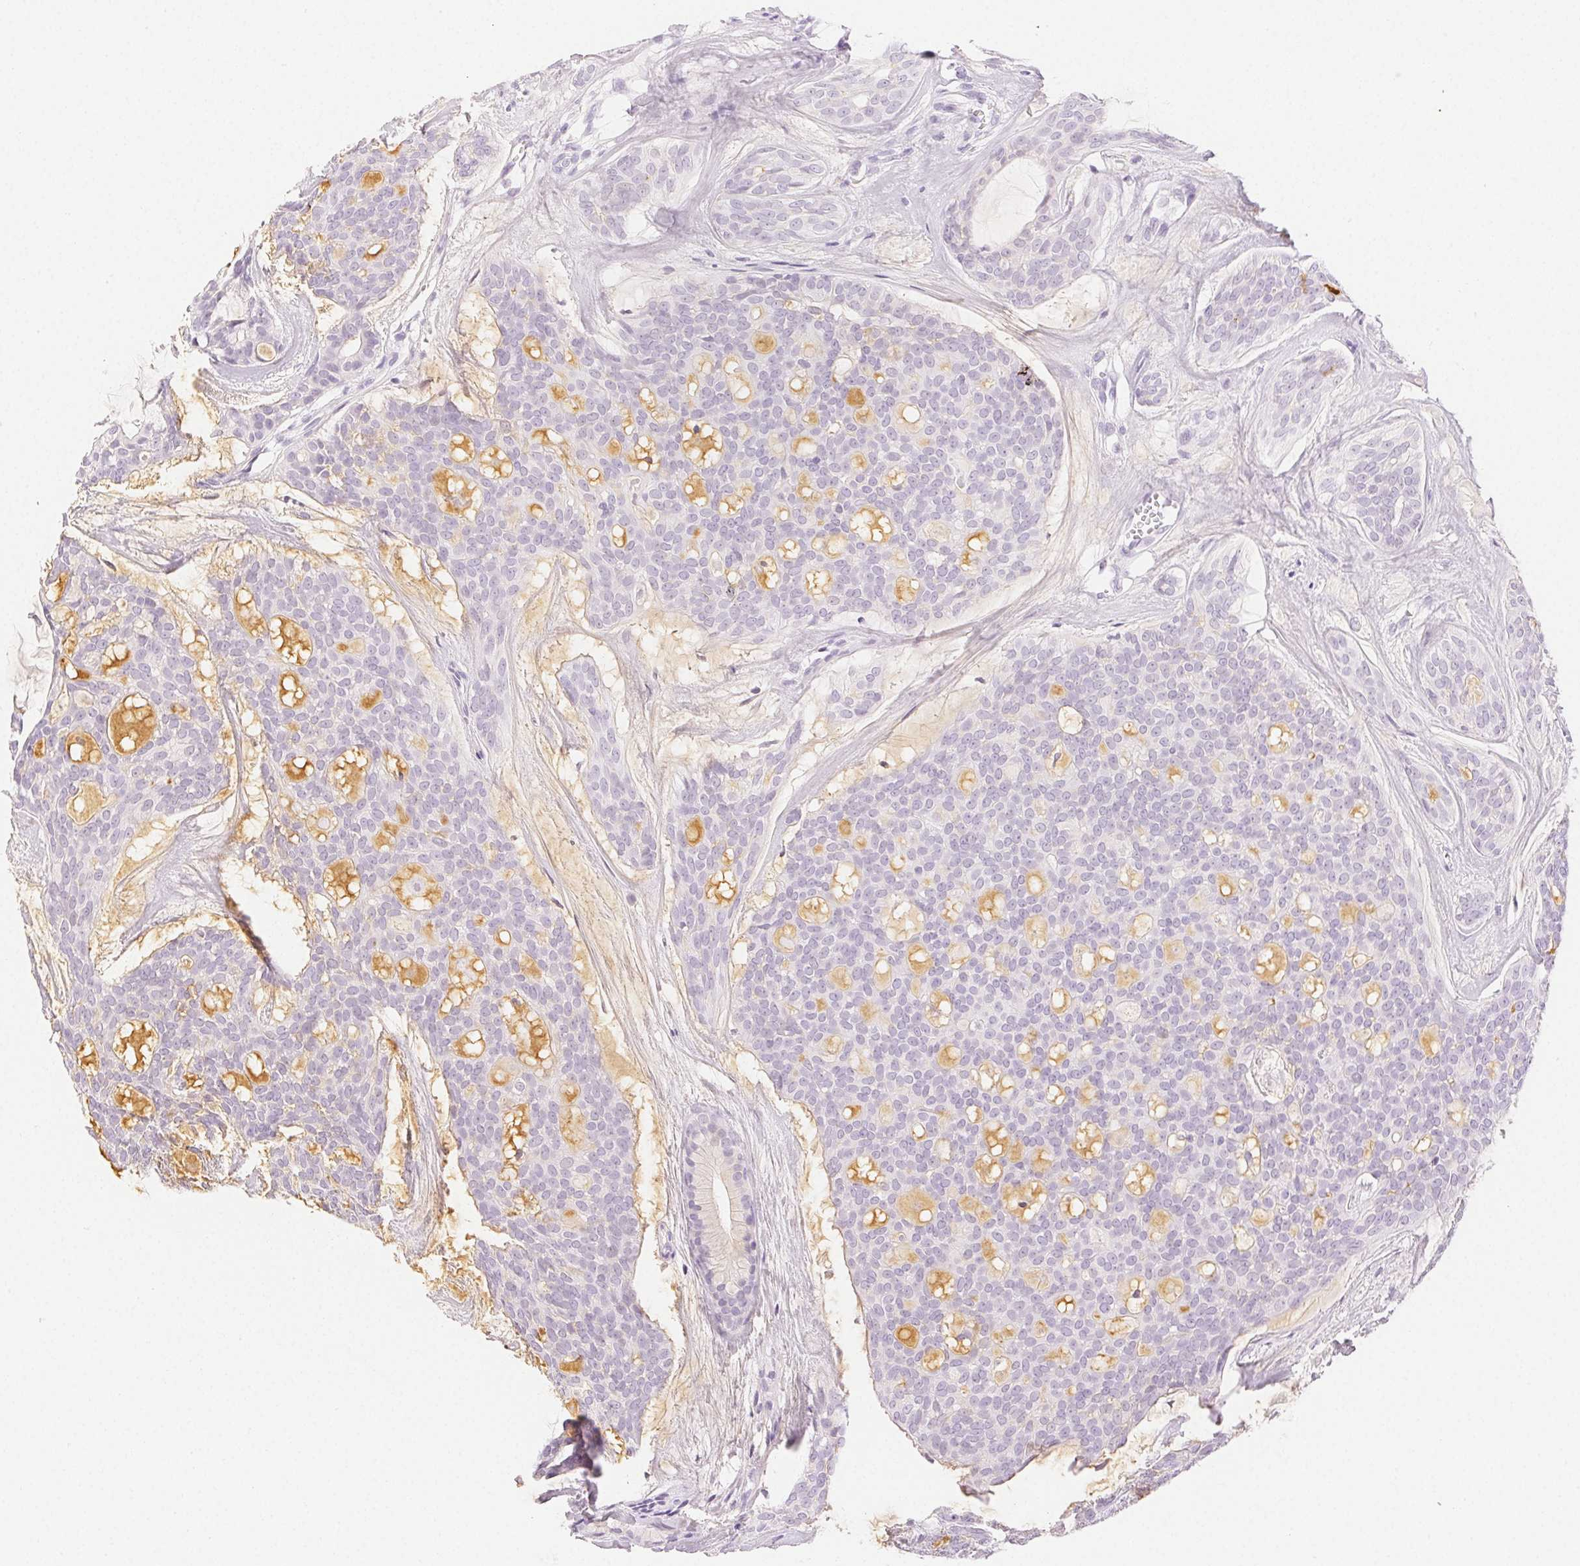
{"staining": {"intensity": "negative", "quantity": "none", "location": "none"}, "tissue": "head and neck cancer", "cell_type": "Tumor cells", "image_type": "cancer", "snomed": [{"axis": "morphology", "description": "Adenocarcinoma, NOS"}, {"axis": "topography", "description": "Head-Neck"}], "caption": "A high-resolution image shows immunohistochemistry (IHC) staining of adenocarcinoma (head and neck), which displays no significant positivity in tumor cells.", "gene": "SPACA4", "patient": {"sex": "male", "age": 66}}